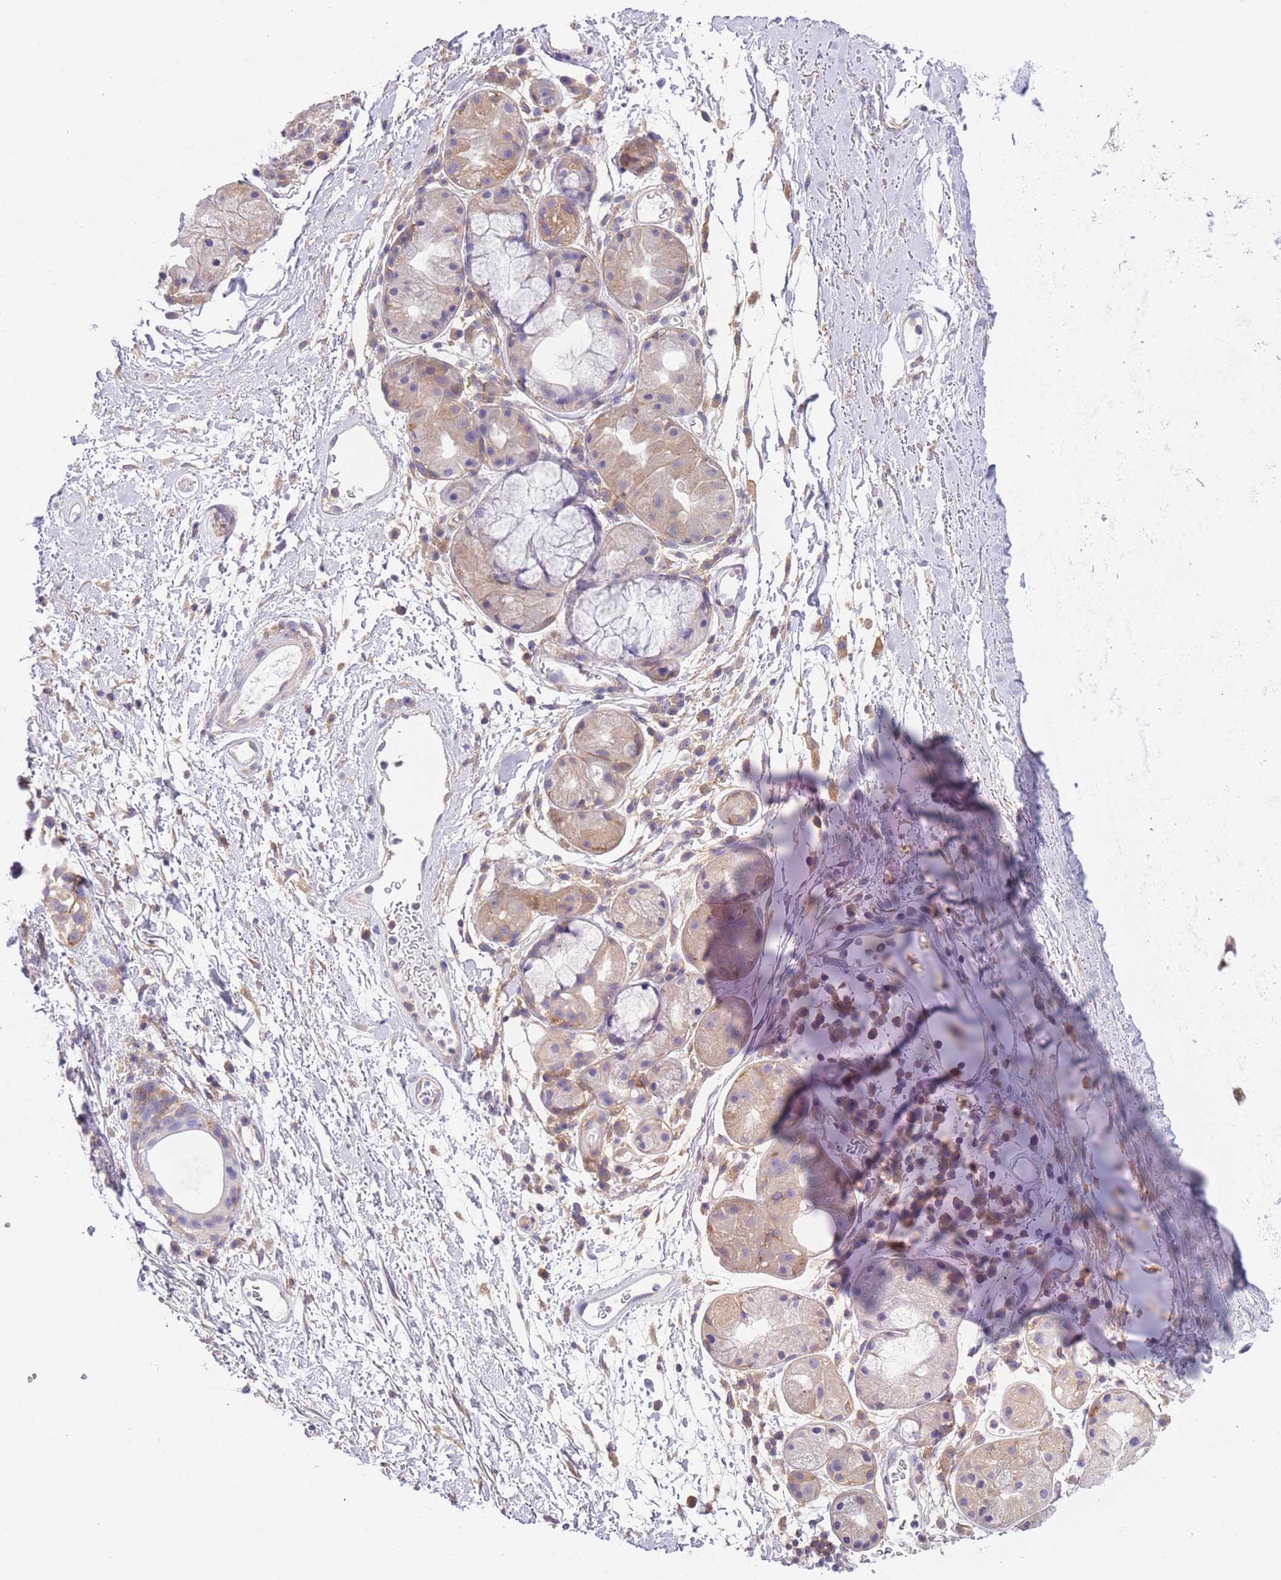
{"staining": {"intensity": "negative", "quantity": "none", "location": "none"}, "tissue": "adipose tissue", "cell_type": "Adipocytes", "image_type": "normal", "snomed": [{"axis": "morphology", "description": "Normal tissue, NOS"}, {"axis": "topography", "description": "Cartilage tissue"}], "caption": "An IHC micrograph of normal adipose tissue is shown. There is no staining in adipocytes of adipose tissue. Brightfield microscopy of immunohistochemistry stained with DAB (3,3'-diaminobenzidine) (brown) and hematoxylin (blue), captured at high magnification.", "gene": "PRKAR1A", "patient": {"sex": "male", "age": 80}}